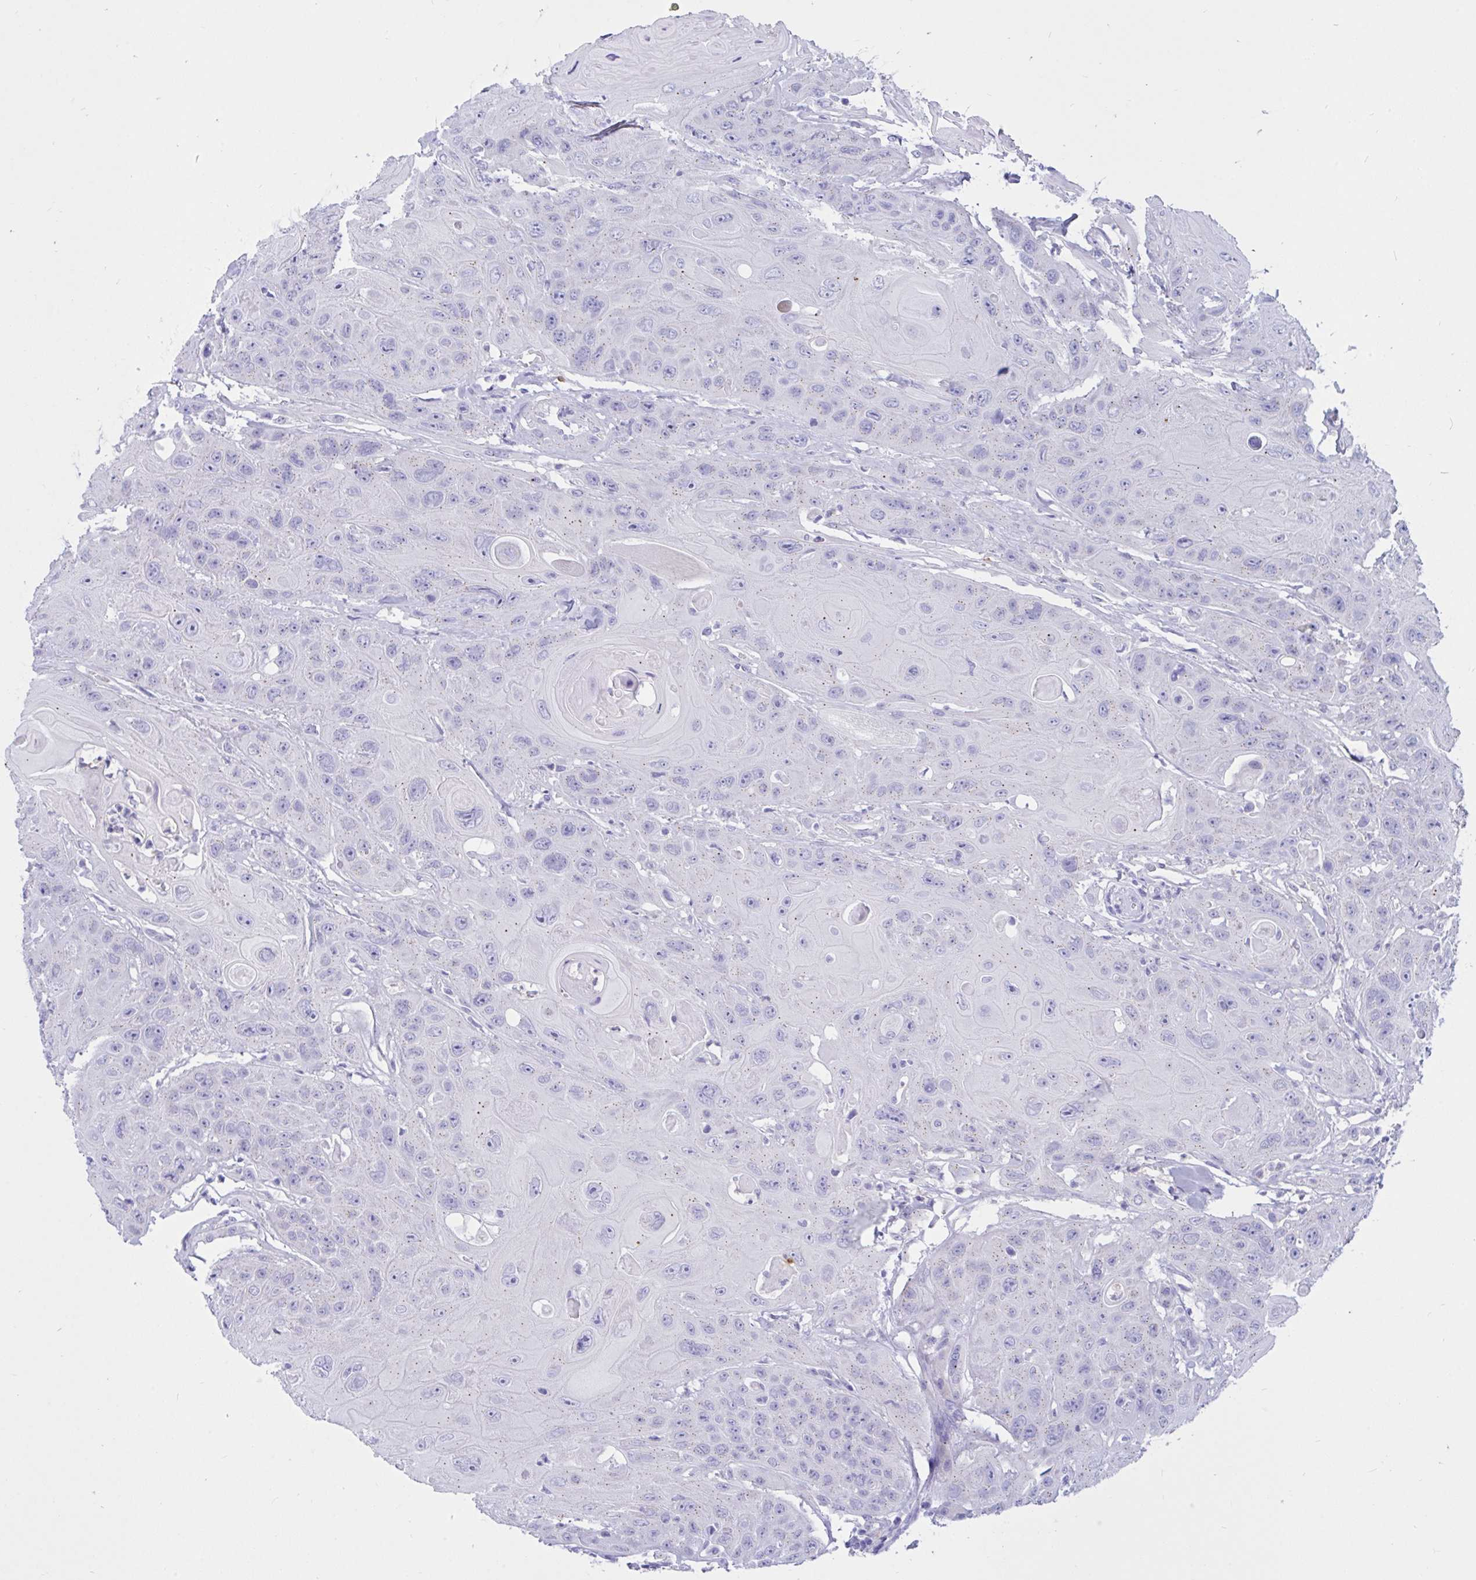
{"staining": {"intensity": "weak", "quantity": "<25%", "location": "cytoplasmic/membranous"}, "tissue": "head and neck cancer", "cell_type": "Tumor cells", "image_type": "cancer", "snomed": [{"axis": "morphology", "description": "Squamous cell carcinoma, NOS"}, {"axis": "topography", "description": "Head-Neck"}], "caption": "Immunohistochemical staining of human head and neck cancer (squamous cell carcinoma) exhibits no significant positivity in tumor cells.", "gene": "RNASE3", "patient": {"sex": "female", "age": 59}}